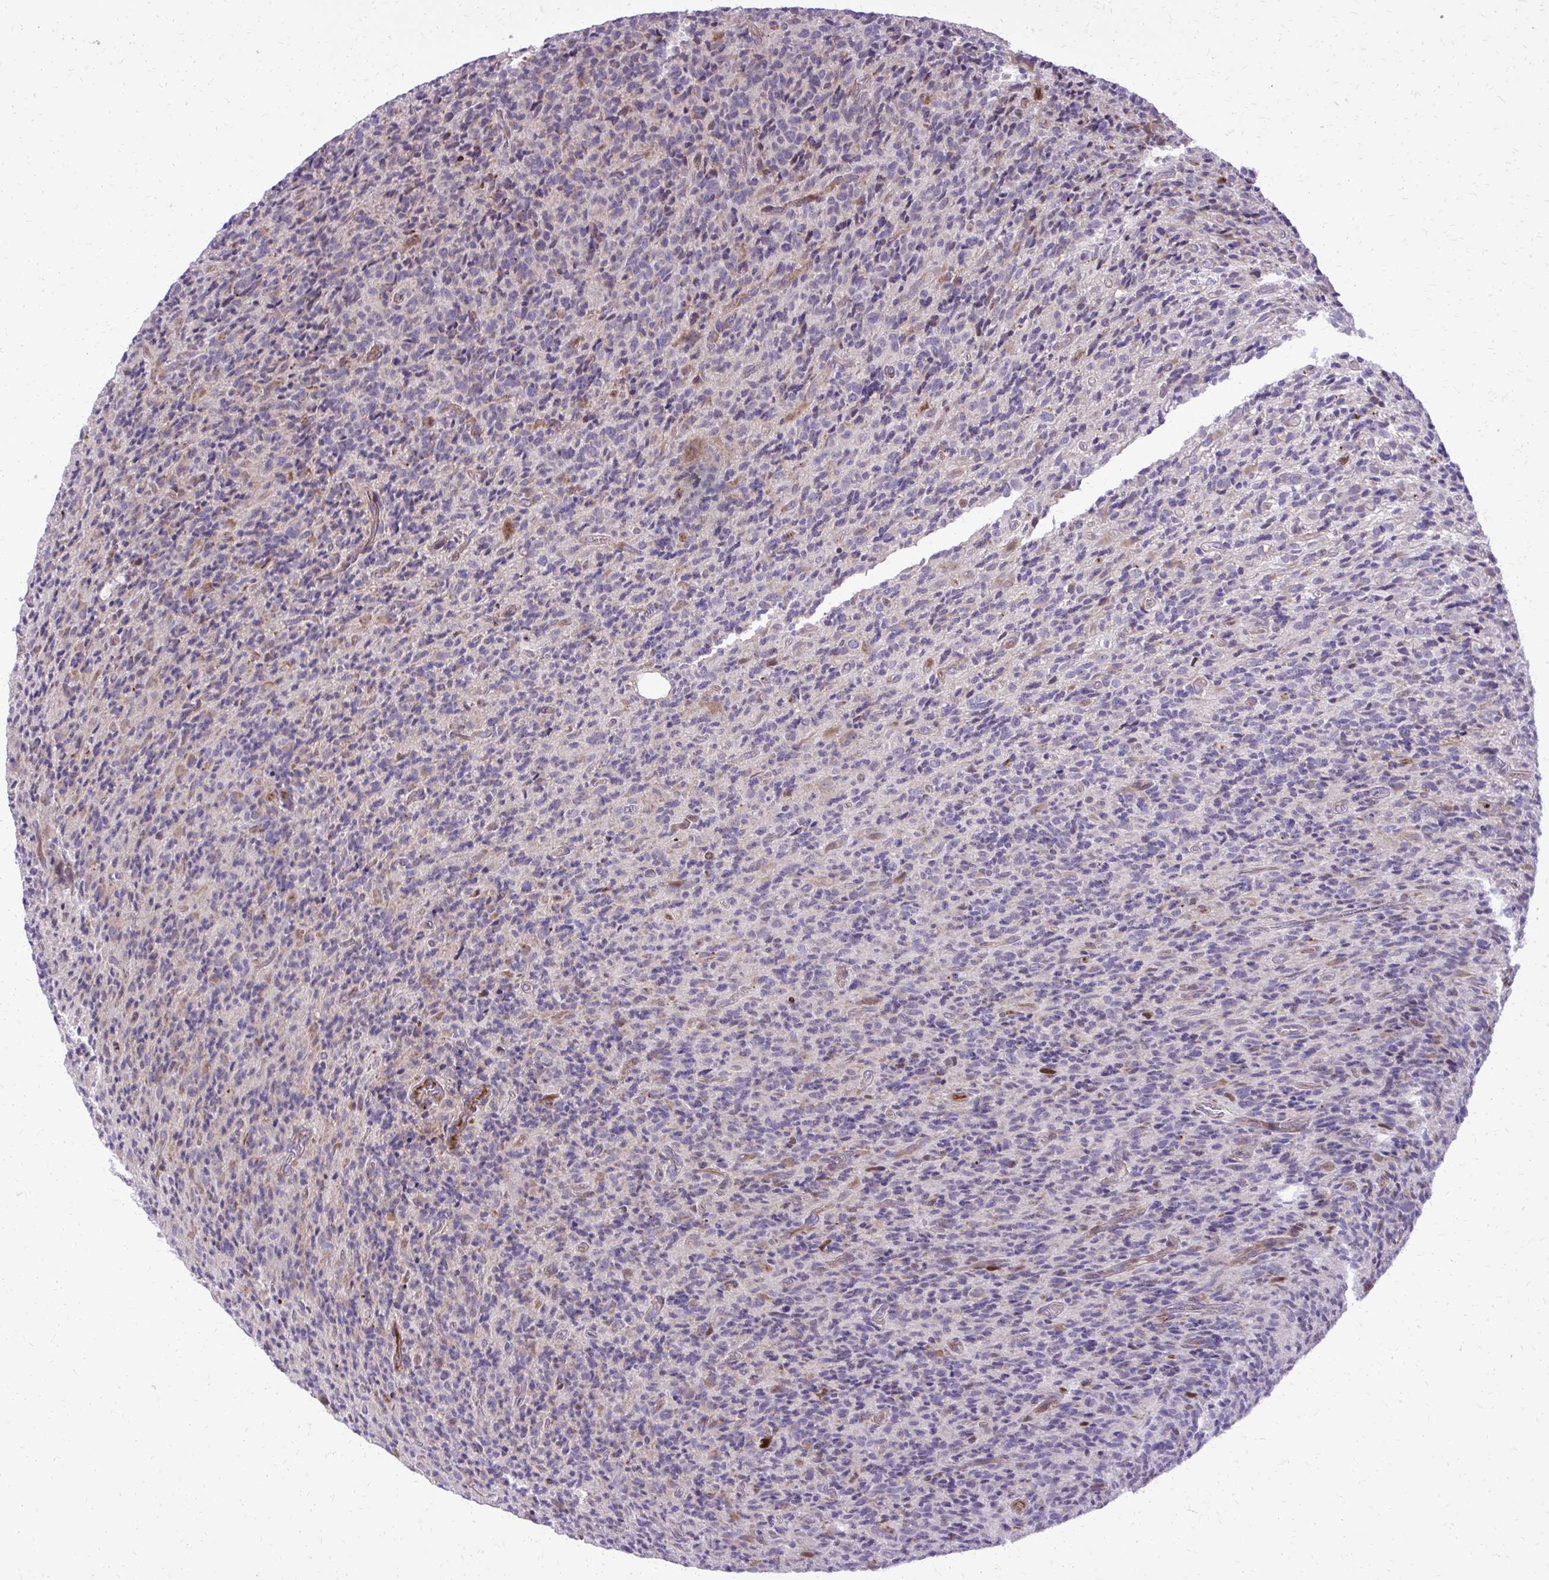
{"staining": {"intensity": "negative", "quantity": "none", "location": "none"}, "tissue": "glioma", "cell_type": "Tumor cells", "image_type": "cancer", "snomed": [{"axis": "morphology", "description": "Glioma, malignant, High grade"}, {"axis": "topography", "description": "Brain"}], "caption": "Human malignant high-grade glioma stained for a protein using IHC demonstrates no expression in tumor cells.", "gene": "ABCC3", "patient": {"sex": "male", "age": 76}}